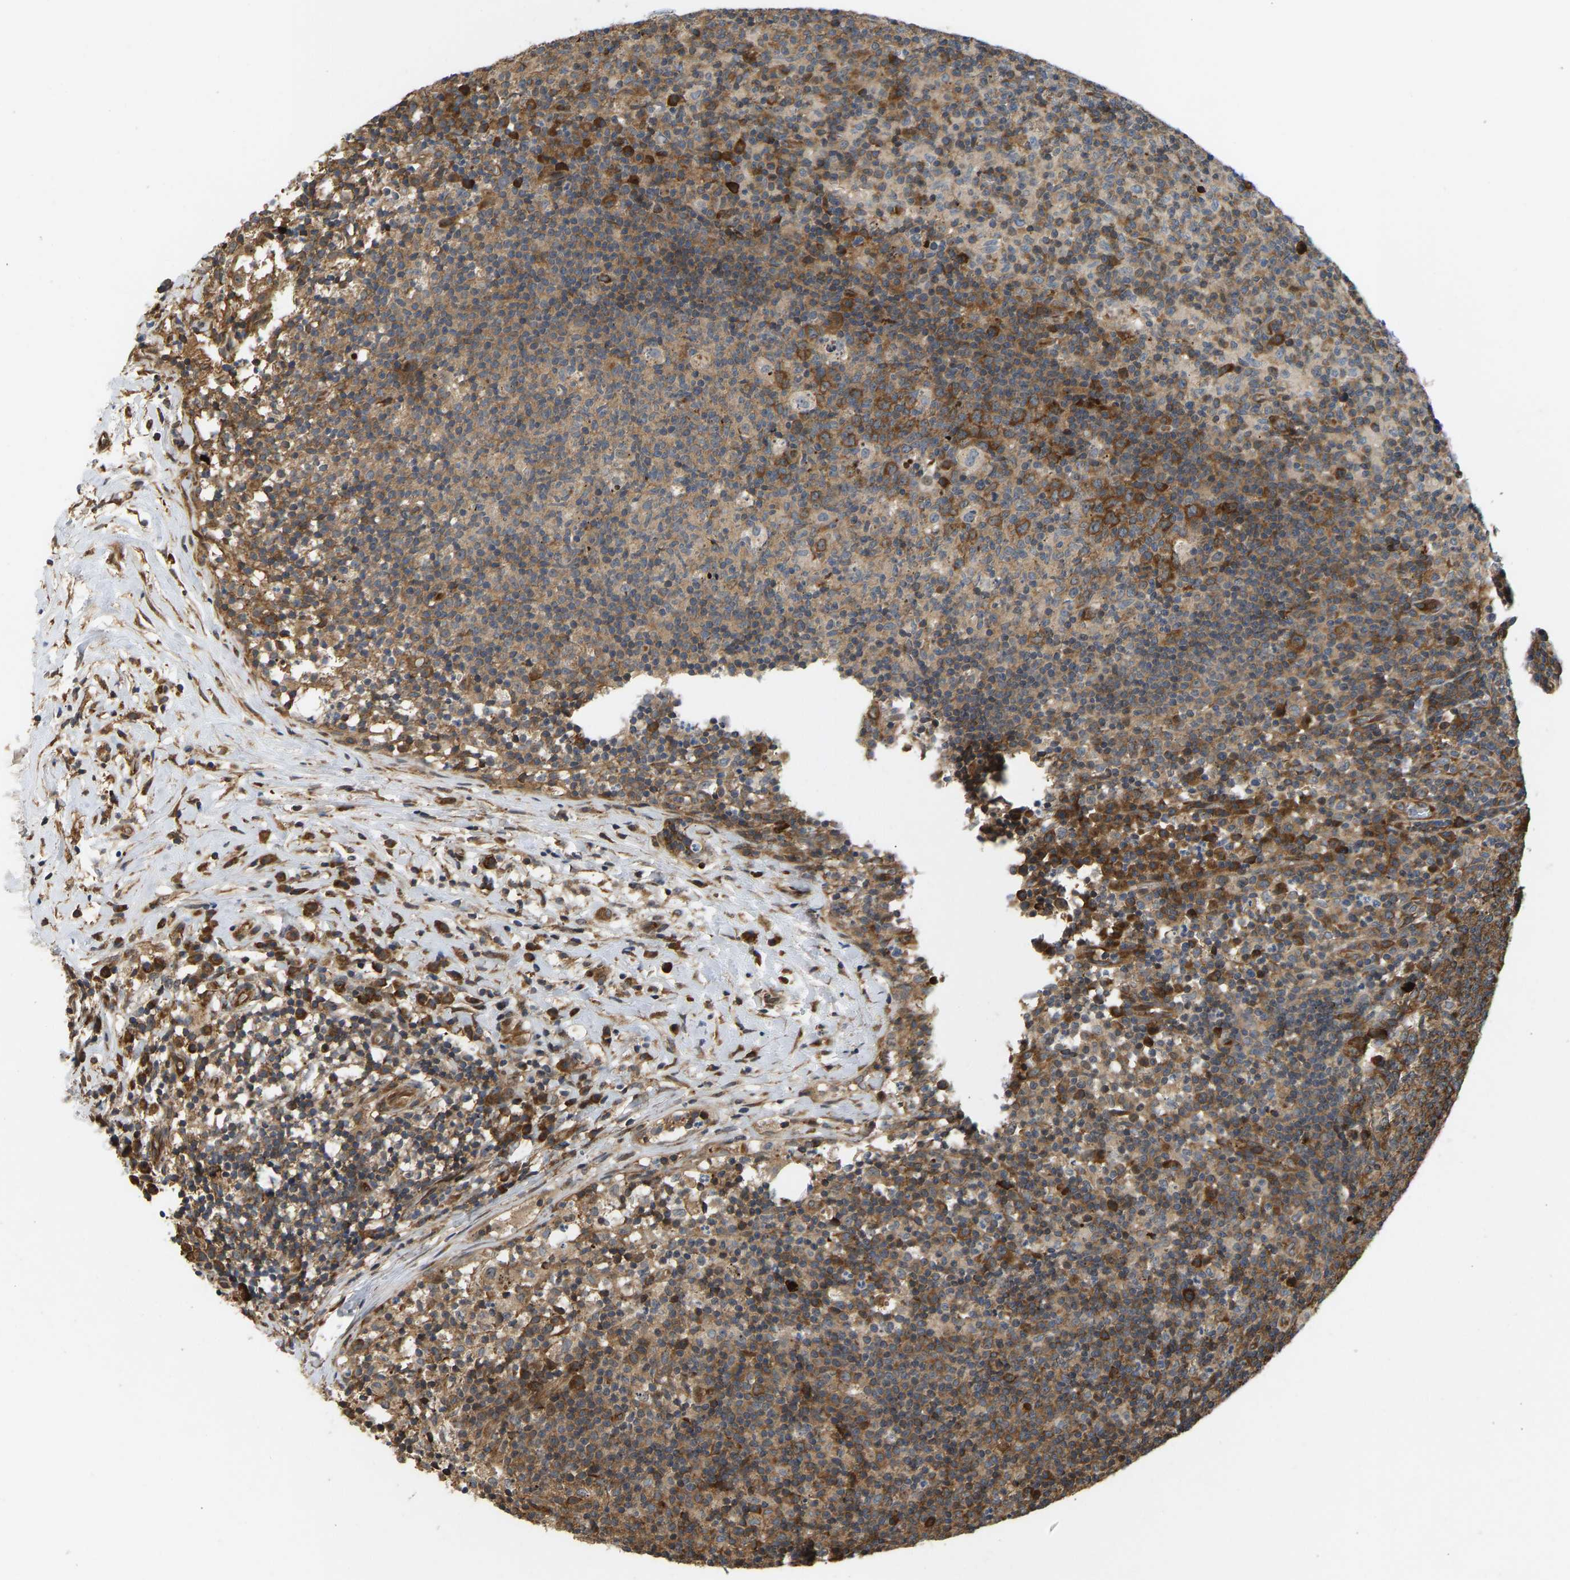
{"staining": {"intensity": "strong", "quantity": ">75%", "location": "cytoplasmic/membranous"}, "tissue": "lymph node", "cell_type": "Germinal center cells", "image_type": "normal", "snomed": [{"axis": "morphology", "description": "Normal tissue, NOS"}, {"axis": "morphology", "description": "Inflammation, NOS"}, {"axis": "topography", "description": "Lymph node"}], "caption": "Immunohistochemical staining of unremarkable human lymph node displays strong cytoplasmic/membranous protein positivity in about >75% of germinal center cells. (DAB IHC, brown staining for protein, blue staining for nuclei).", "gene": "RASGRF2", "patient": {"sex": "male", "age": 55}}